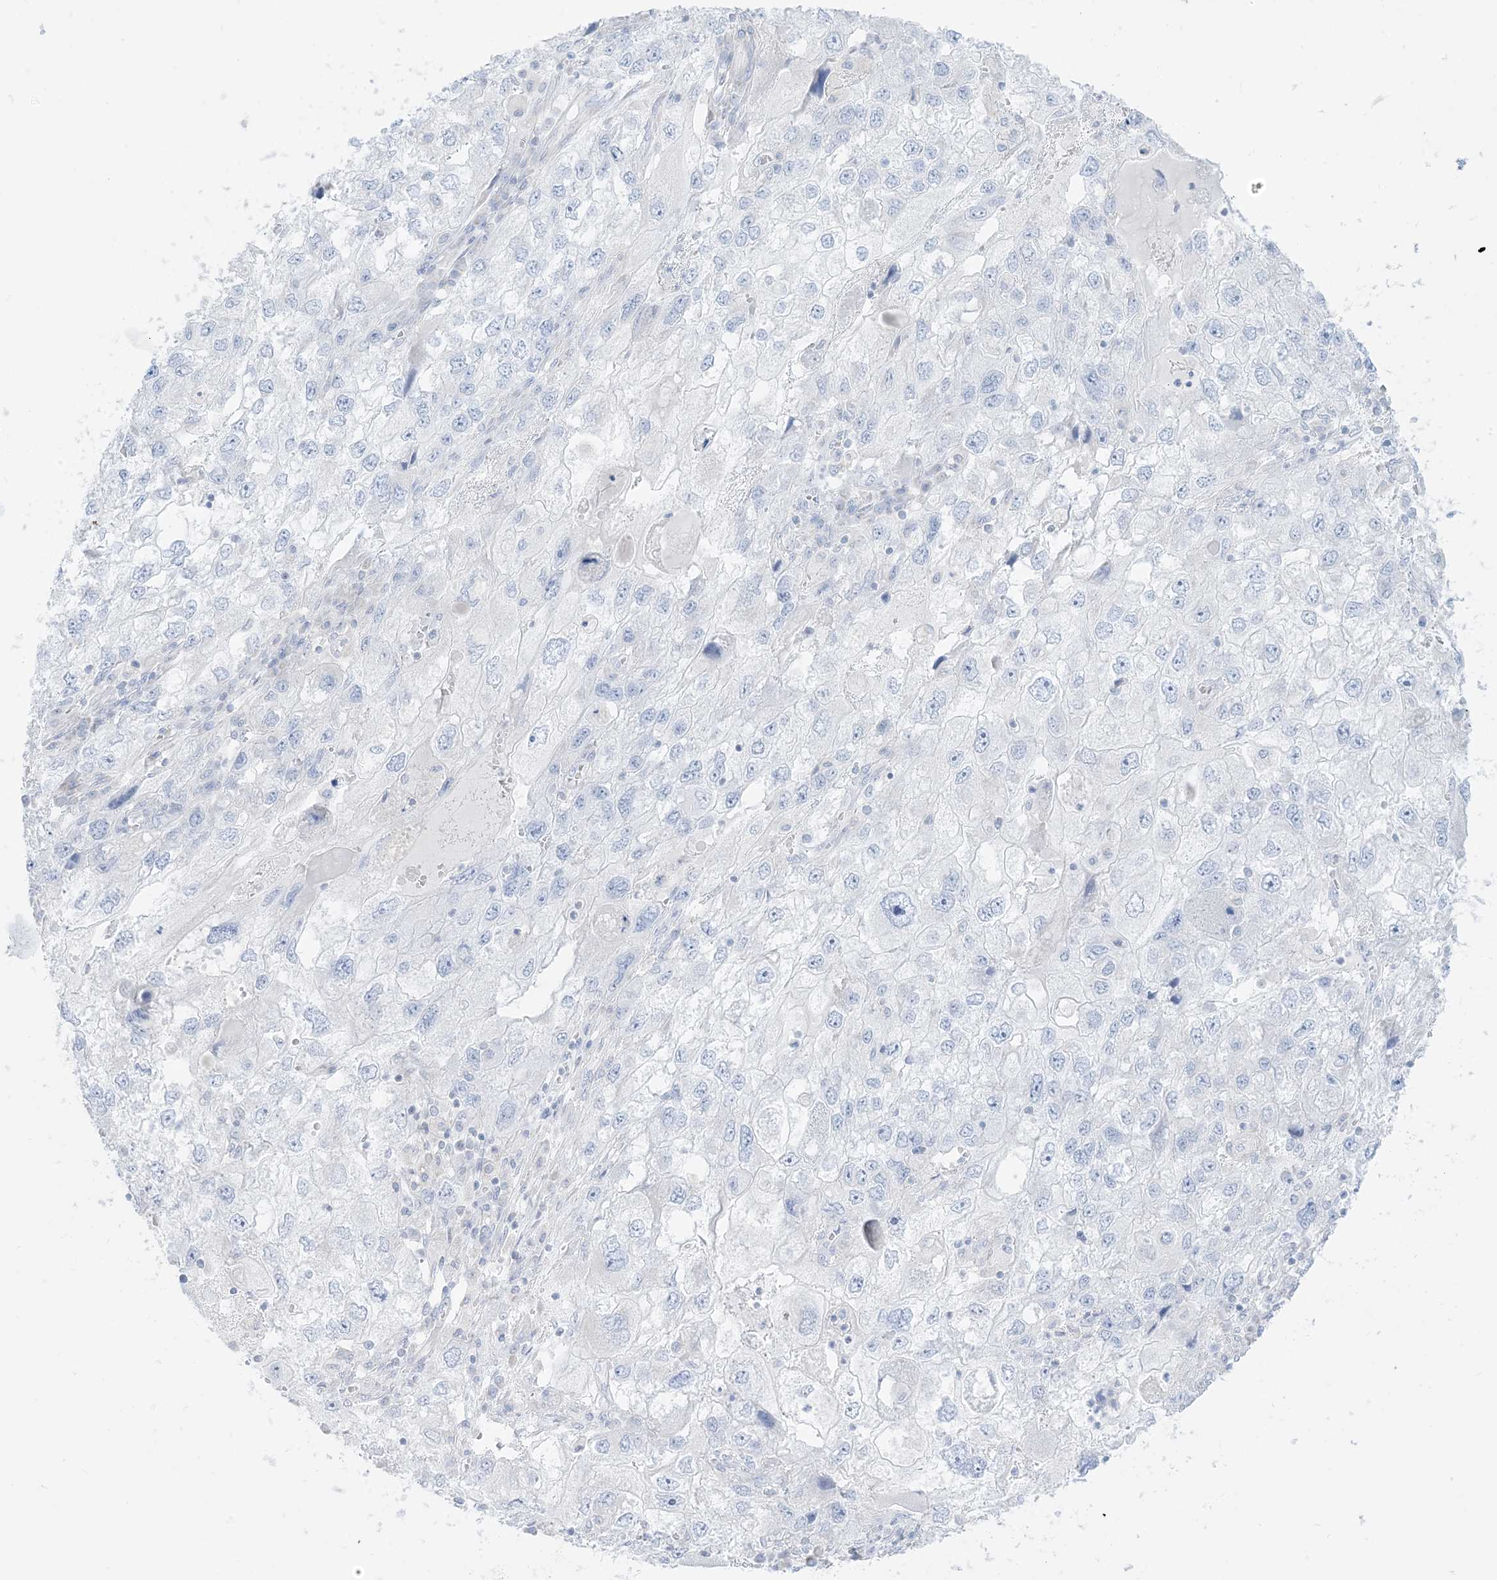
{"staining": {"intensity": "negative", "quantity": "none", "location": "none"}, "tissue": "endometrial cancer", "cell_type": "Tumor cells", "image_type": "cancer", "snomed": [{"axis": "morphology", "description": "Adenocarcinoma, NOS"}, {"axis": "topography", "description": "Endometrium"}], "caption": "Endometrial cancer was stained to show a protein in brown. There is no significant expression in tumor cells.", "gene": "SLC26A3", "patient": {"sex": "female", "age": 49}}